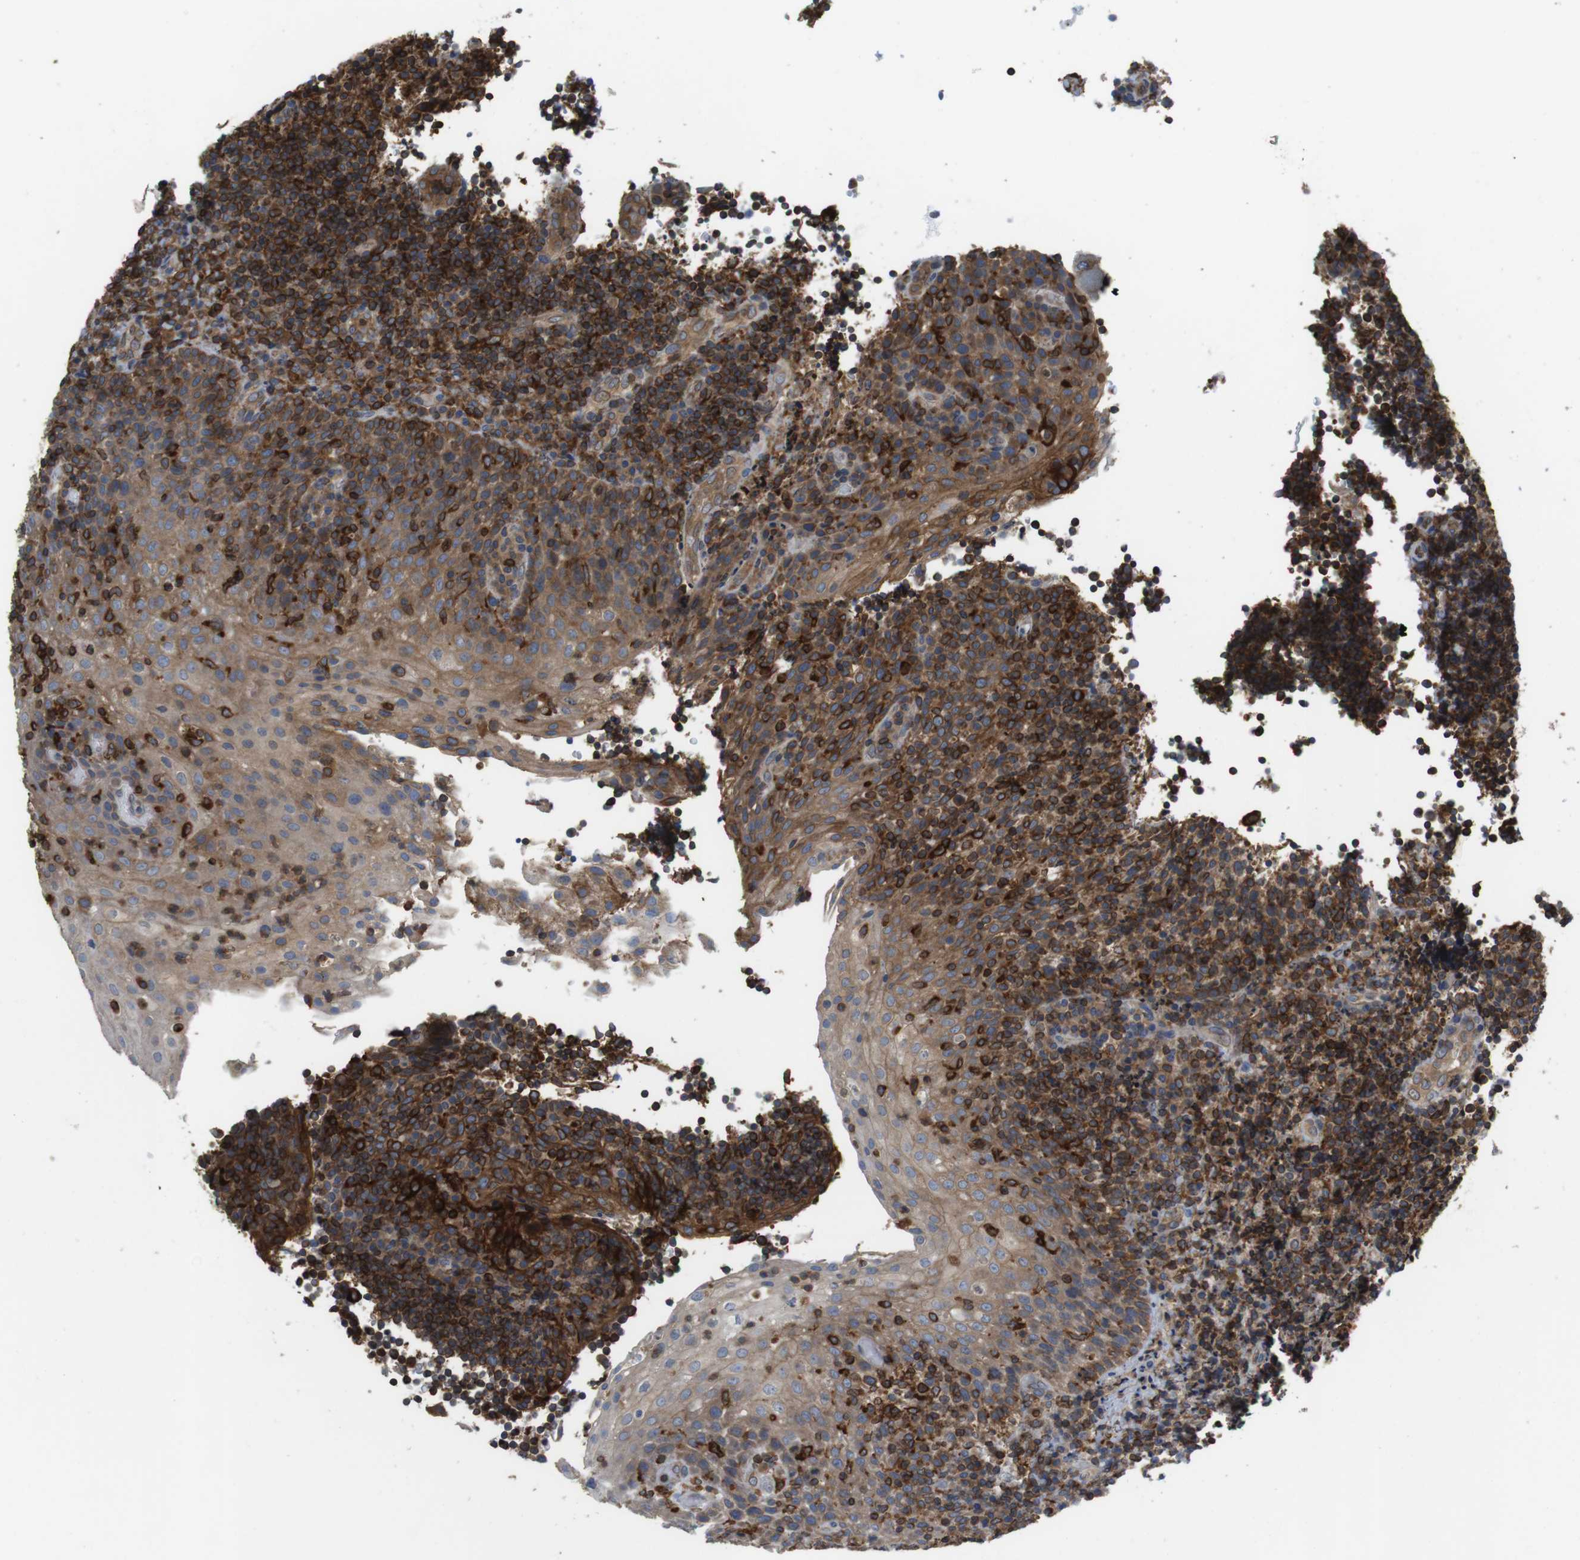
{"staining": {"intensity": "moderate", "quantity": ">75%", "location": "cytoplasmic/membranous"}, "tissue": "lymphoma", "cell_type": "Tumor cells", "image_type": "cancer", "snomed": [{"axis": "morphology", "description": "Malignant lymphoma, non-Hodgkin's type, High grade"}, {"axis": "topography", "description": "Tonsil"}], "caption": "The photomicrograph demonstrates staining of malignant lymphoma, non-Hodgkin's type (high-grade), revealing moderate cytoplasmic/membranous protein staining (brown color) within tumor cells.", "gene": "ARL6IP5", "patient": {"sex": "female", "age": 36}}